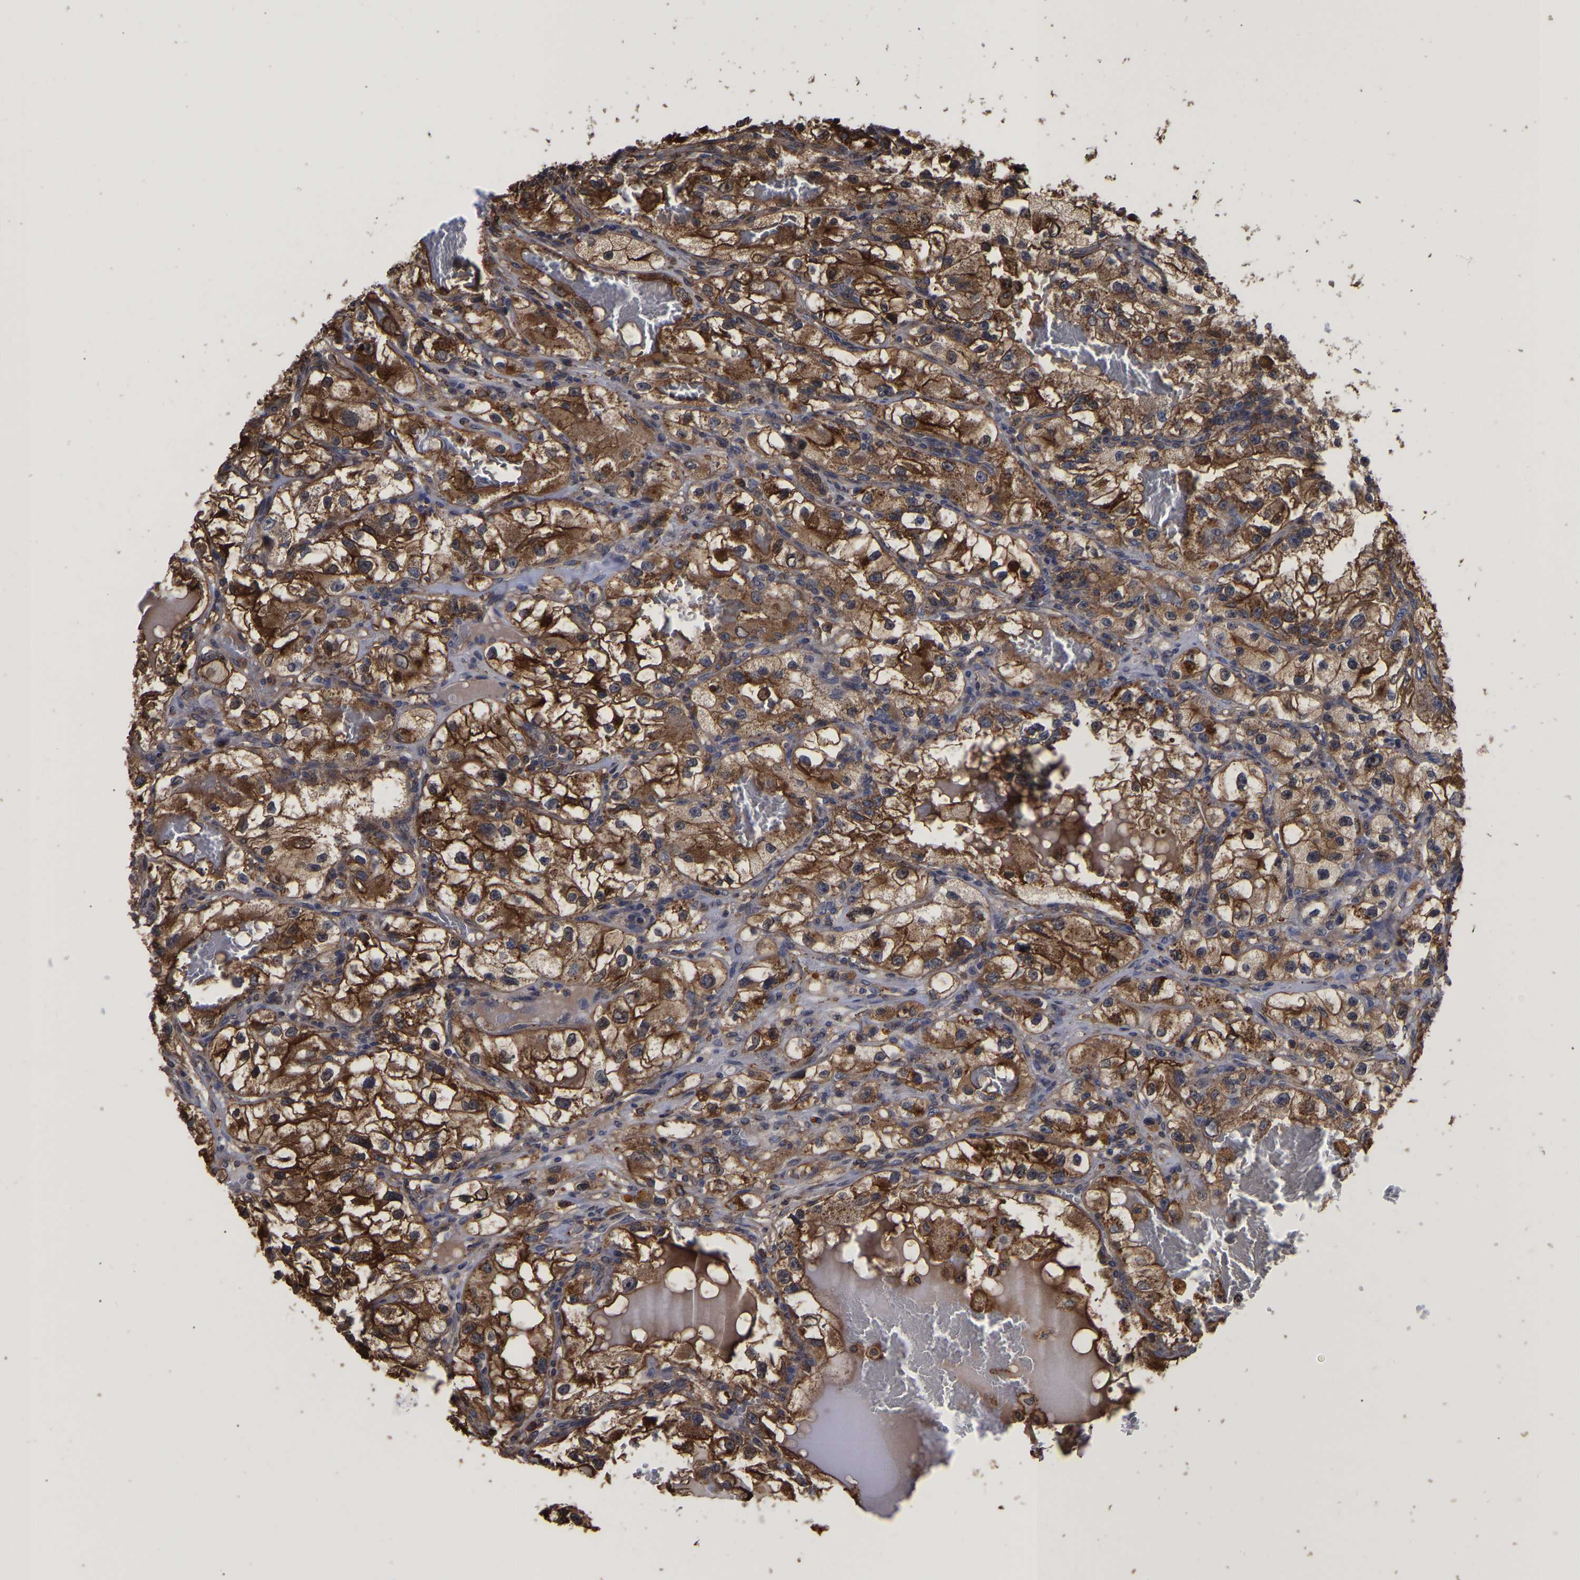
{"staining": {"intensity": "strong", "quantity": ">75%", "location": "cytoplasmic/membranous"}, "tissue": "renal cancer", "cell_type": "Tumor cells", "image_type": "cancer", "snomed": [{"axis": "morphology", "description": "Adenocarcinoma, NOS"}, {"axis": "topography", "description": "Kidney"}], "caption": "Protein staining of renal adenocarcinoma tissue displays strong cytoplasmic/membranous staining in approximately >75% of tumor cells.", "gene": "LIF", "patient": {"sex": "female", "age": 57}}